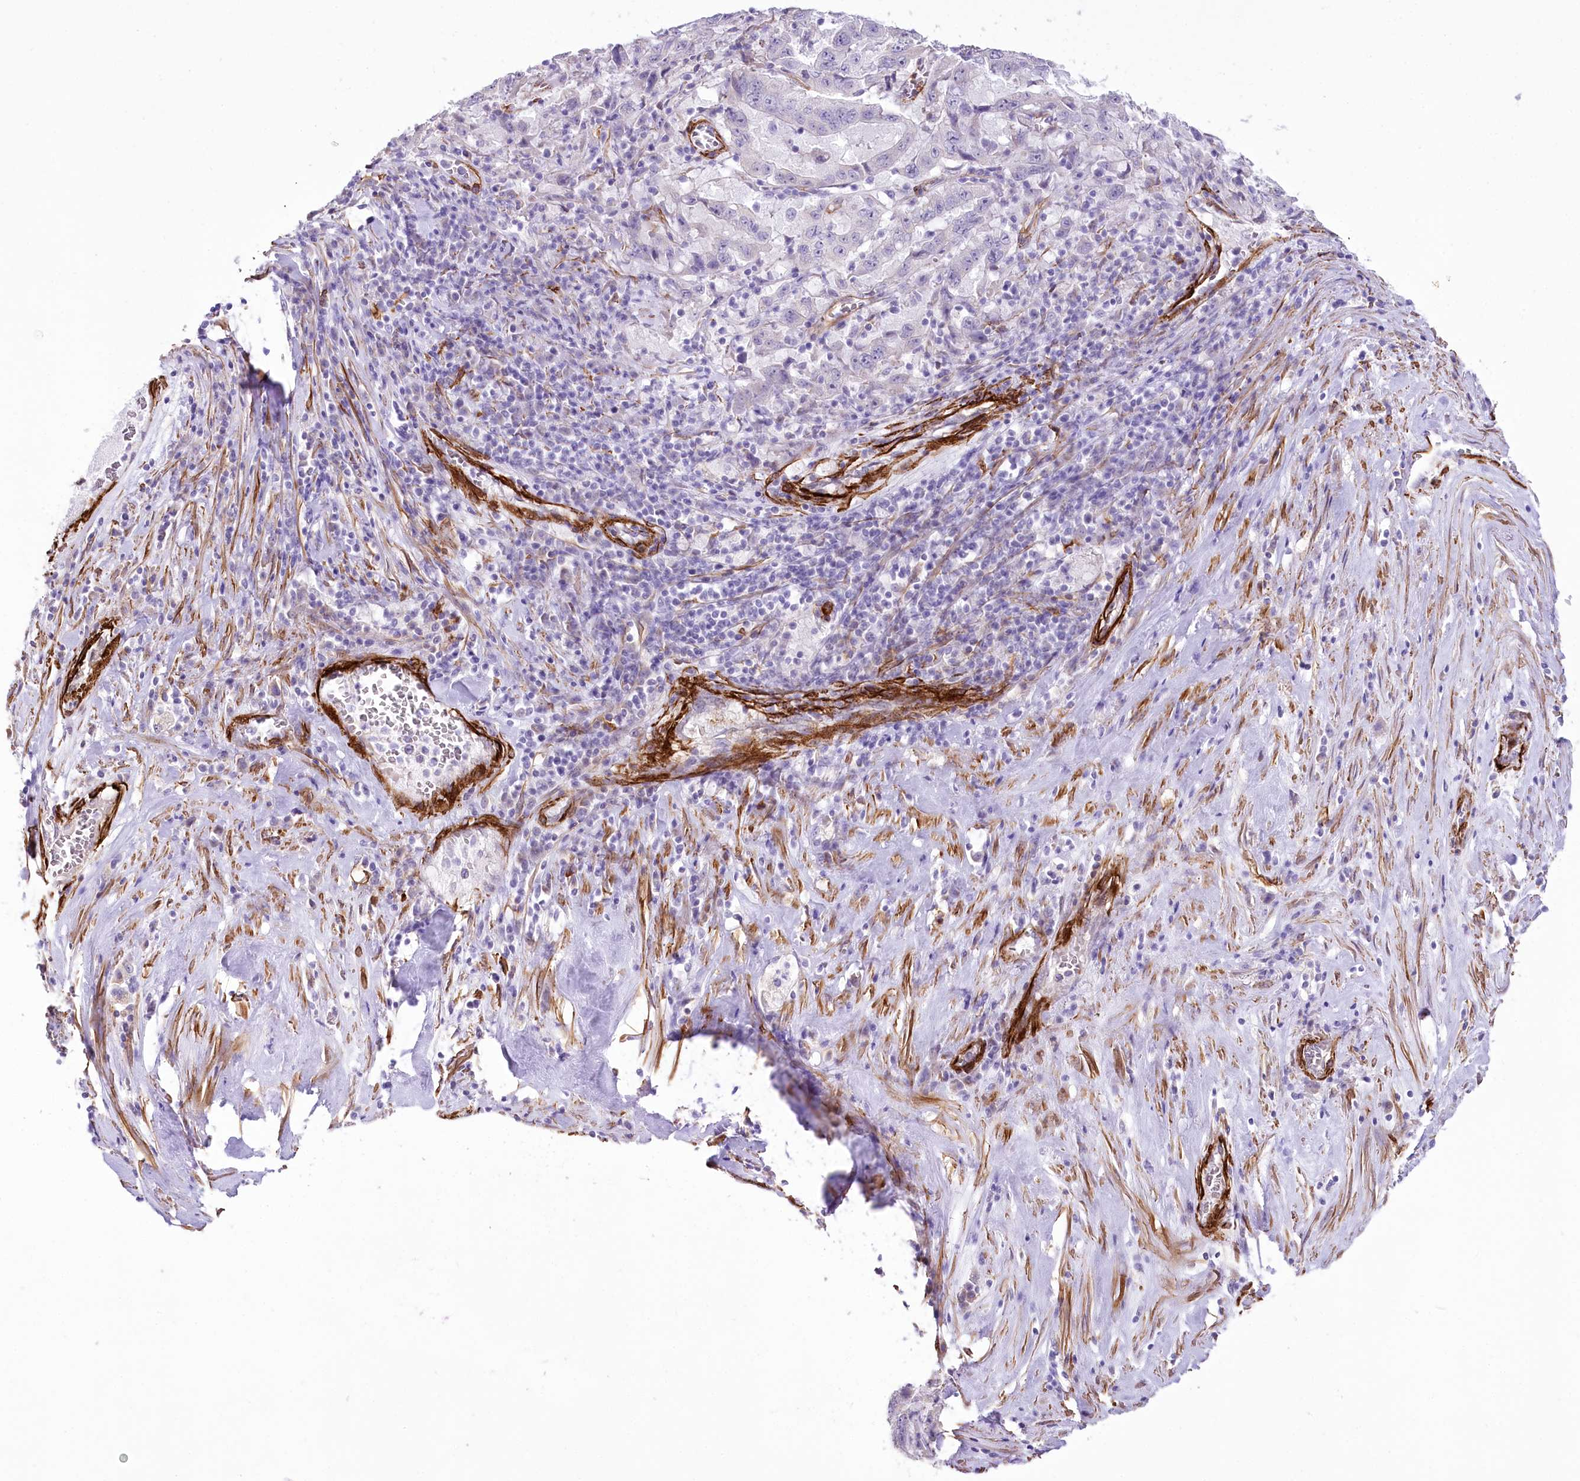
{"staining": {"intensity": "negative", "quantity": "none", "location": "none"}, "tissue": "pancreatic cancer", "cell_type": "Tumor cells", "image_type": "cancer", "snomed": [{"axis": "morphology", "description": "Adenocarcinoma, NOS"}, {"axis": "topography", "description": "Pancreas"}], "caption": "This is an immunohistochemistry image of human adenocarcinoma (pancreatic). There is no positivity in tumor cells.", "gene": "SYNPO2", "patient": {"sex": "male", "age": 63}}